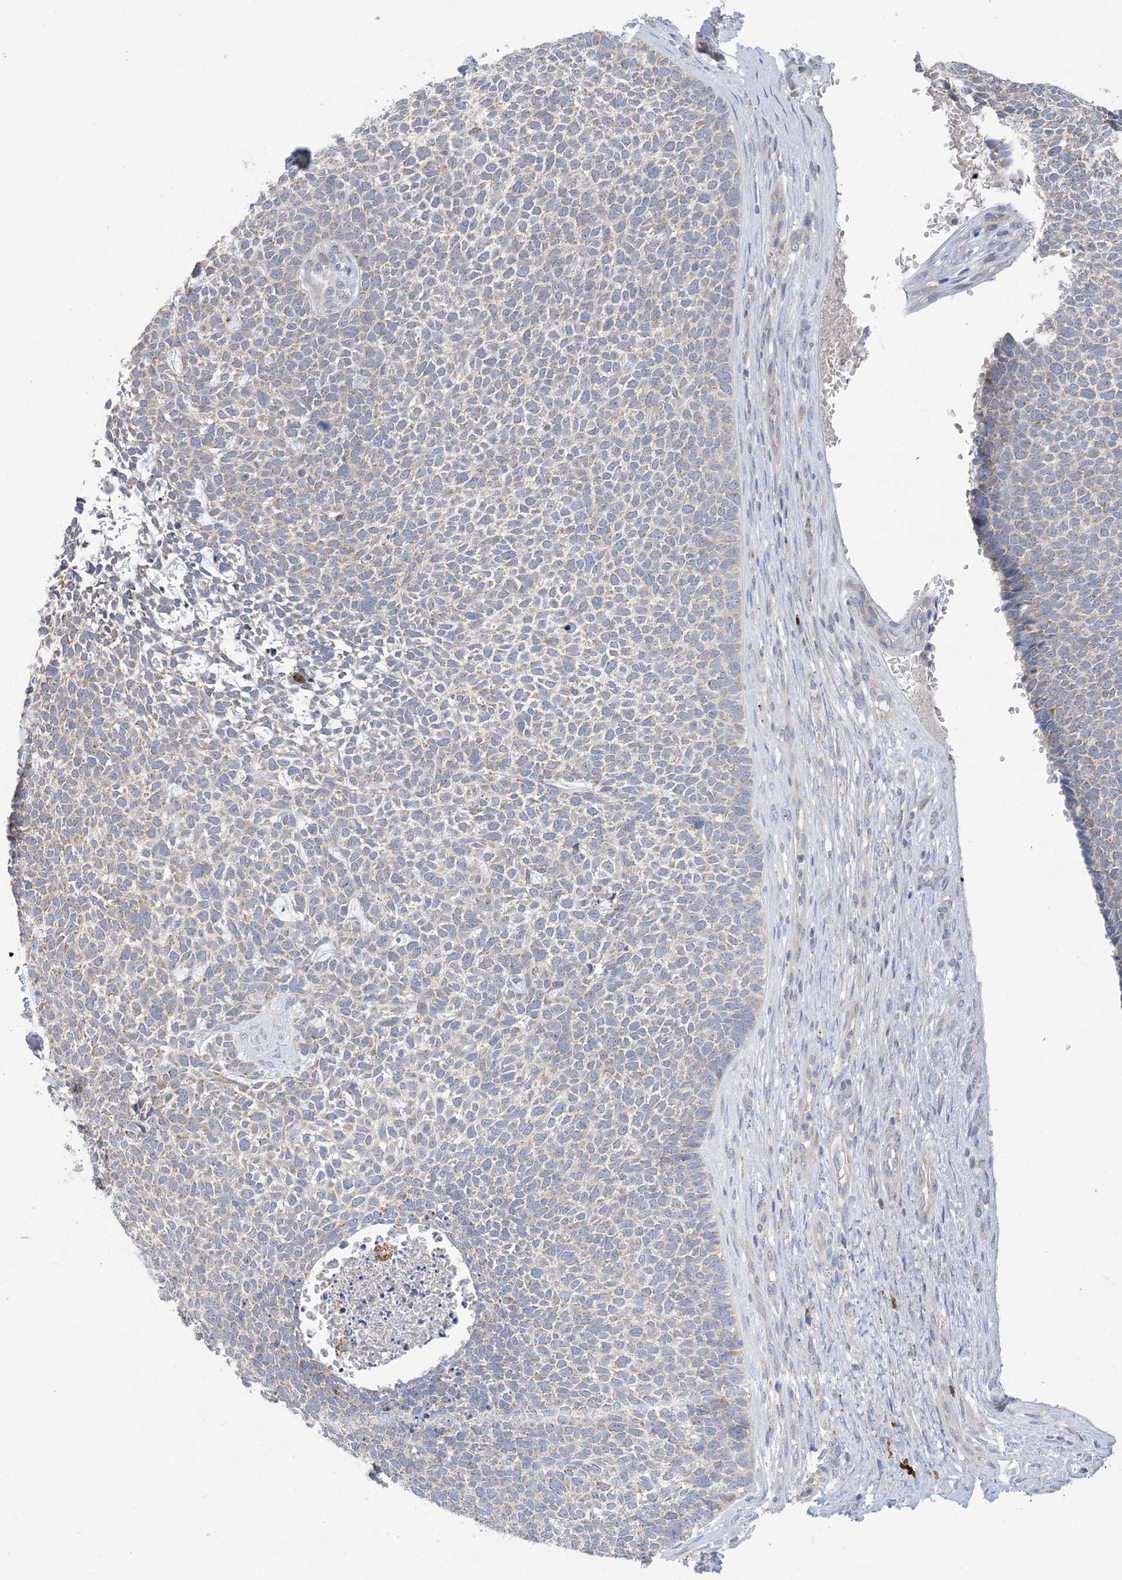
{"staining": {"intensity": "negative", "quantity": "none", "location": "none"}, "tissue": "skin cancer", "cell_type": "Tumor cells", "image_type": "cancer", "snomed": [{"axis": "morphology", "description": "Basal cell carcinoma"}, {"axis": "topography", "description": "Skin"}], "caption": "DAB immunohistochemical staining of skin cancer (basal cell carcinoma) demonstrates no significant expression in tumor cells.", "gene": "CLEC16A", "patient": {"sex": "female", "age": 84}}